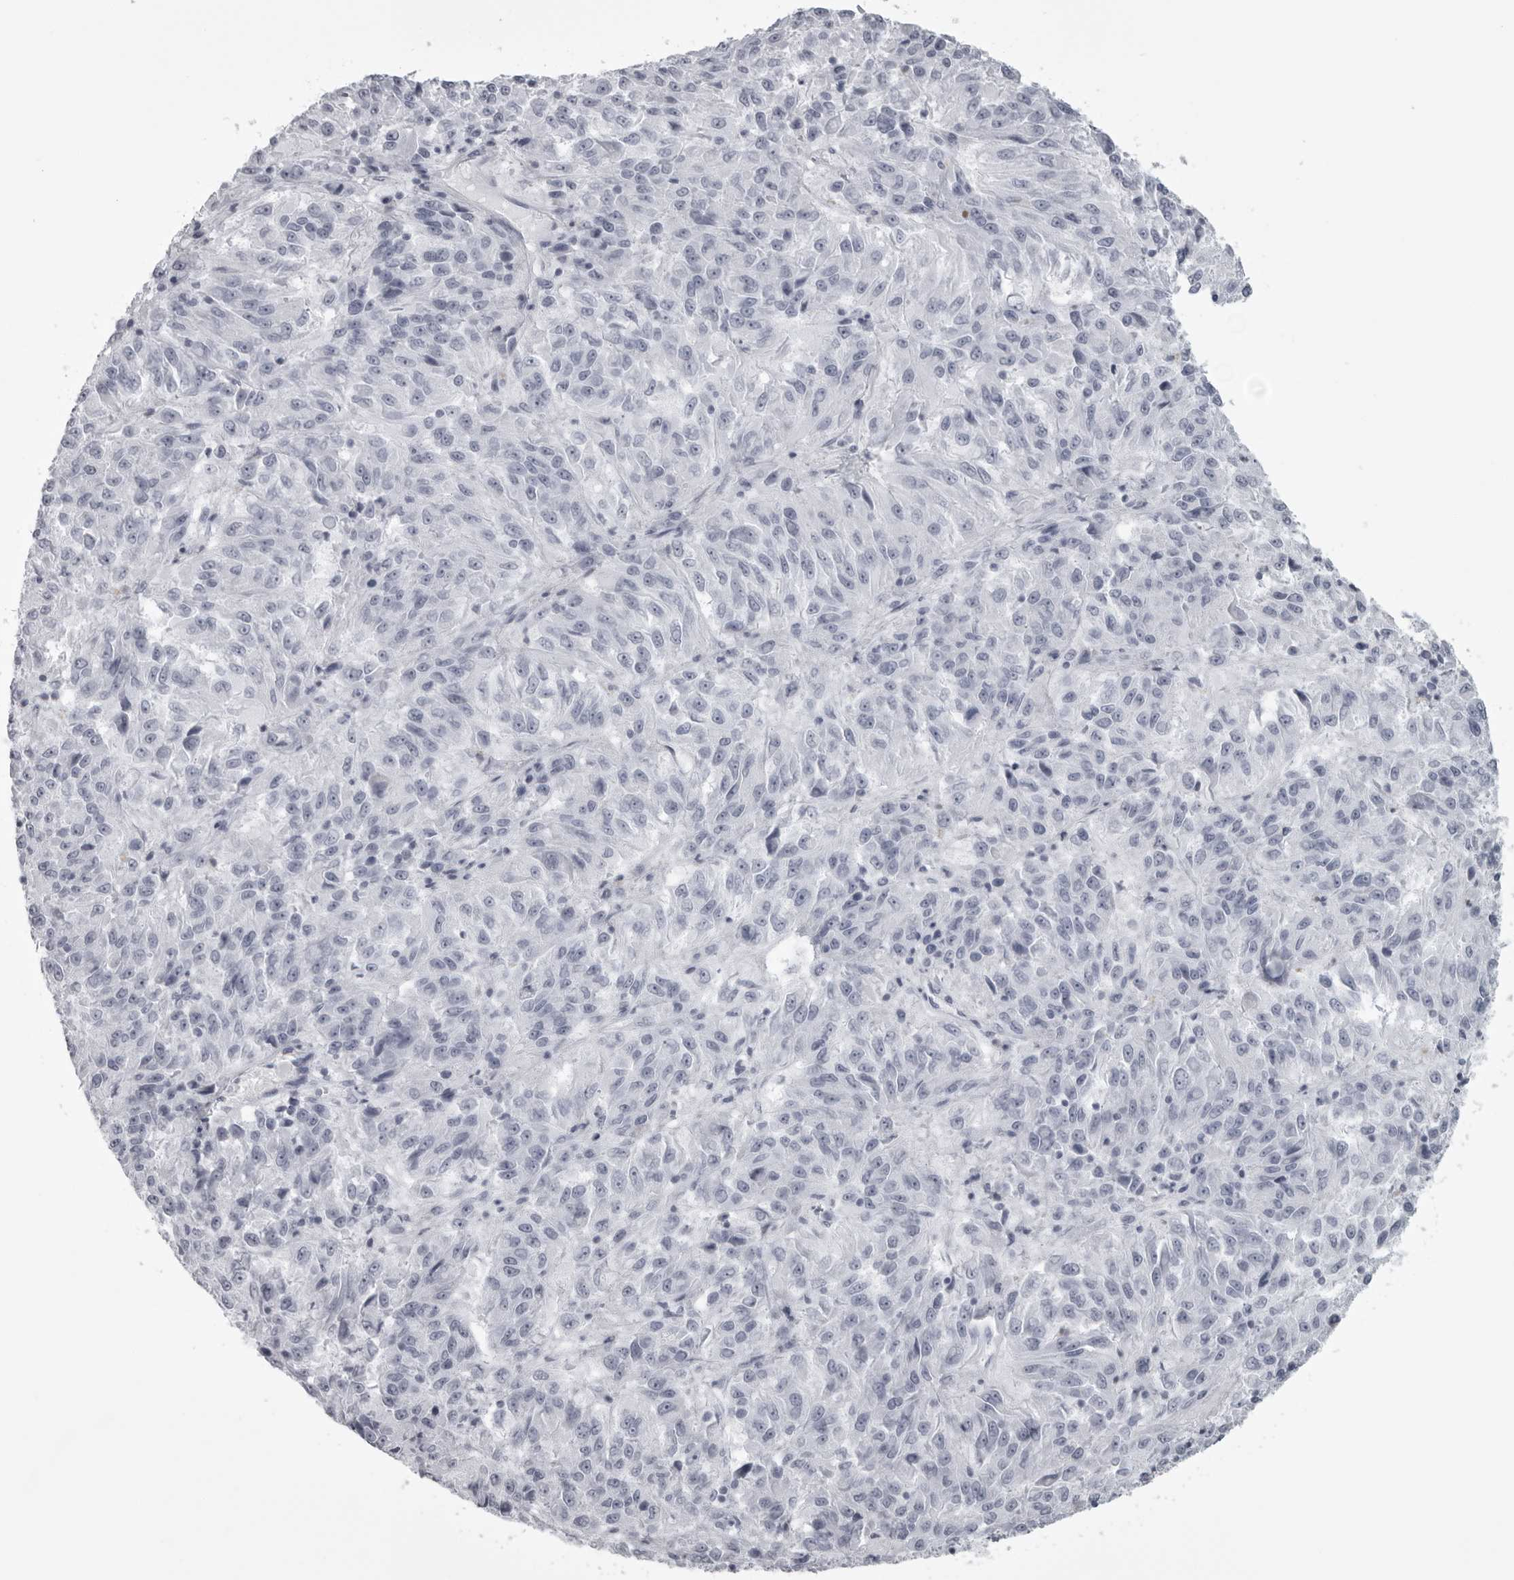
{"staining": {"intensity": "negative", "quantity": "none", "location": "none"}, "tissue": "melanoma", "cell_type": "Tumor cells", "image_type": "cancer", "snomed": [{"axis": "morphology", "description": "Malignant melanoma, Metastatic site"}, {"axis": "topography", "description": "Lung"}], "caption": "Immunohistochemical staining of melanoma shows no significant staining in tumor cells.", "gene": "UROD", "patient": {"sex": "male", "age": 64}}